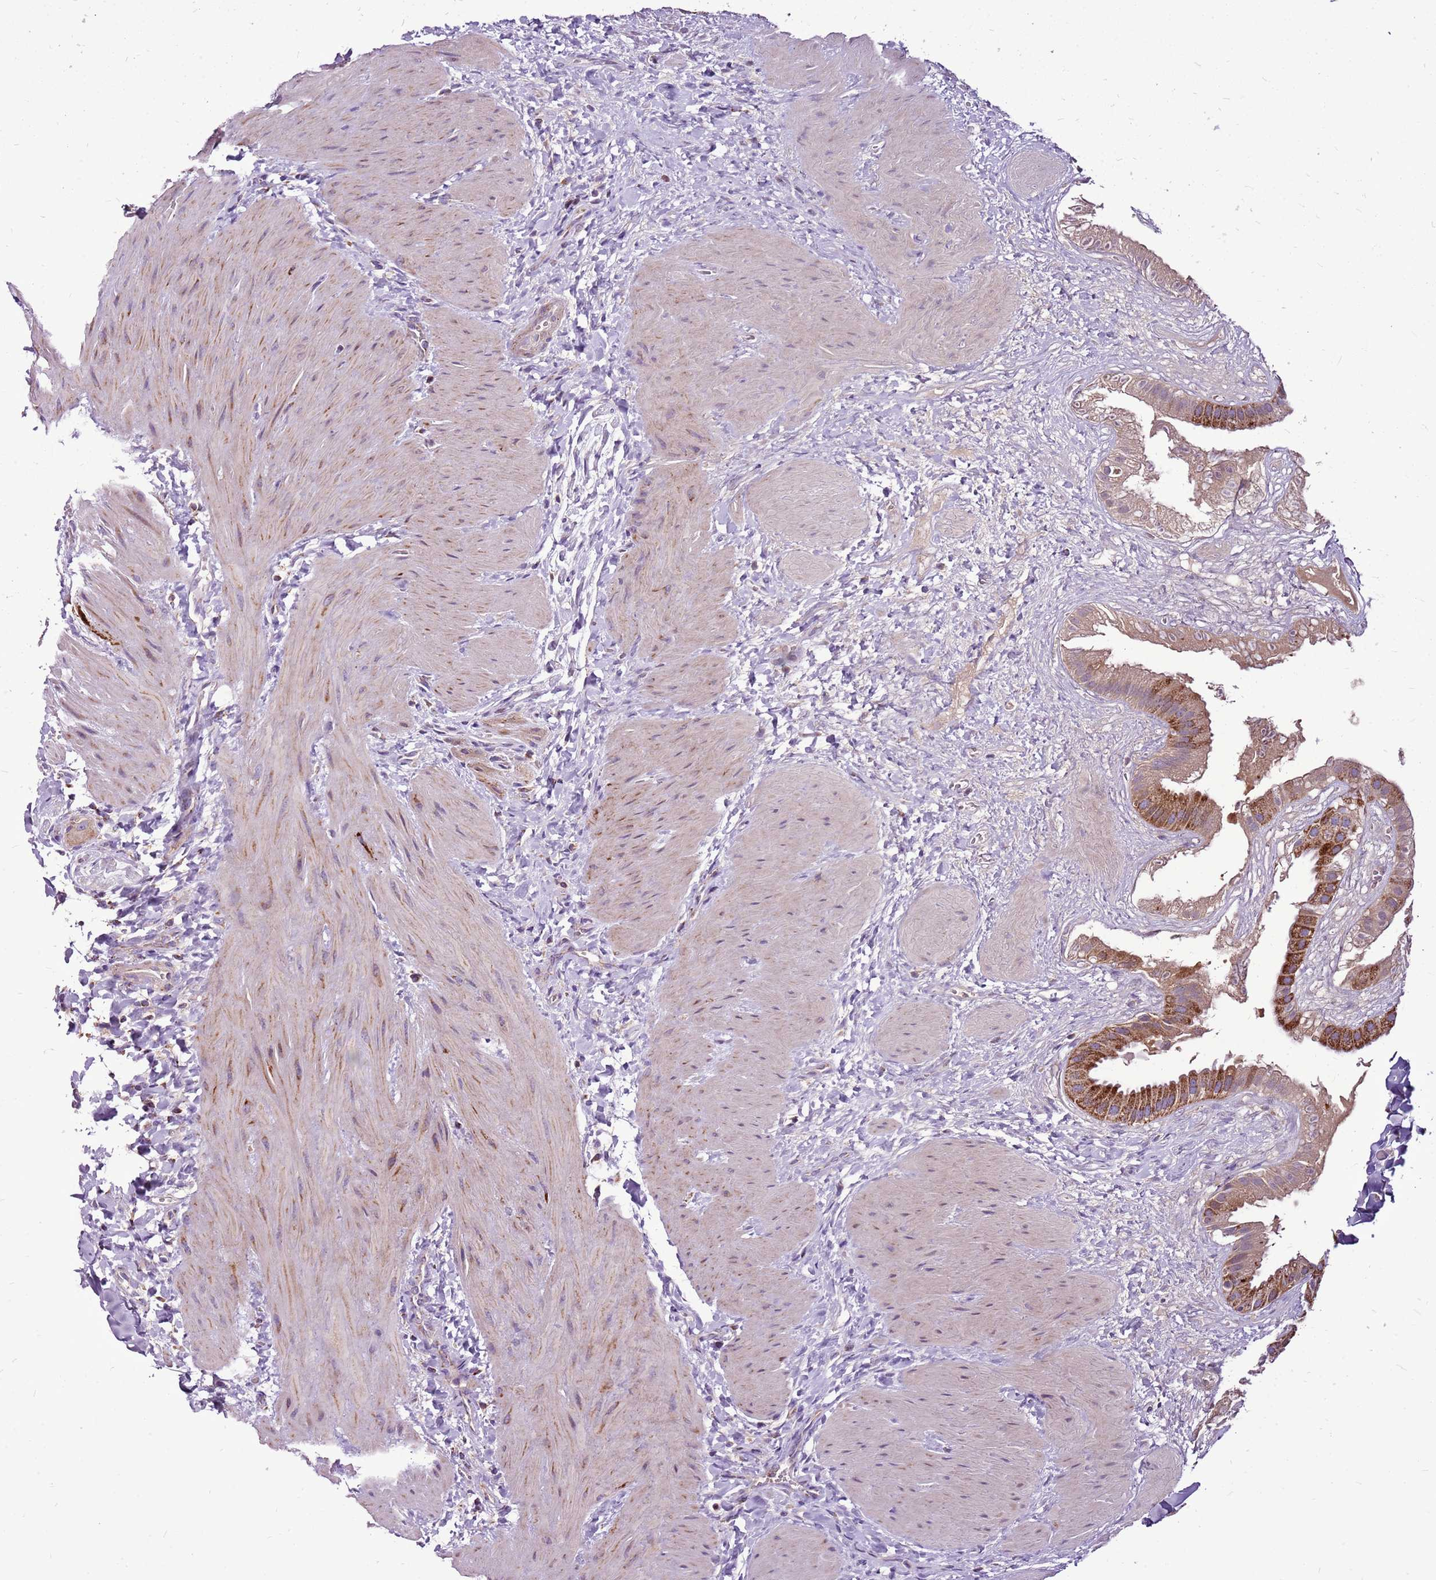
{"staining": {"intensity": "strong", "quantity": ">75%", "location": "cytoplasmic/membranous"}, "tissue": "gallbladder", "cell_type": "Glandular cells", "image_type": "normal", "snomed": [{"axis": "morphology", "description": "Normal tissue, NOS"}, {"axis": "topography", "description": "Gallbladder"}], "caption": "Immunohistochemistry (DAB) staining of unremarkable gallbladder displays strong cytoplasmic/membranous protein positivity in approximately >75% of glandular cells. The staining is performed using DAB (3,3'-diaminobenzidine) brown chromogen to label protein expression. The nuclei are counter-stained blue using hematoxylin.", "gene": "GCDH", "patient": {"sex": "male", "age": 55}}